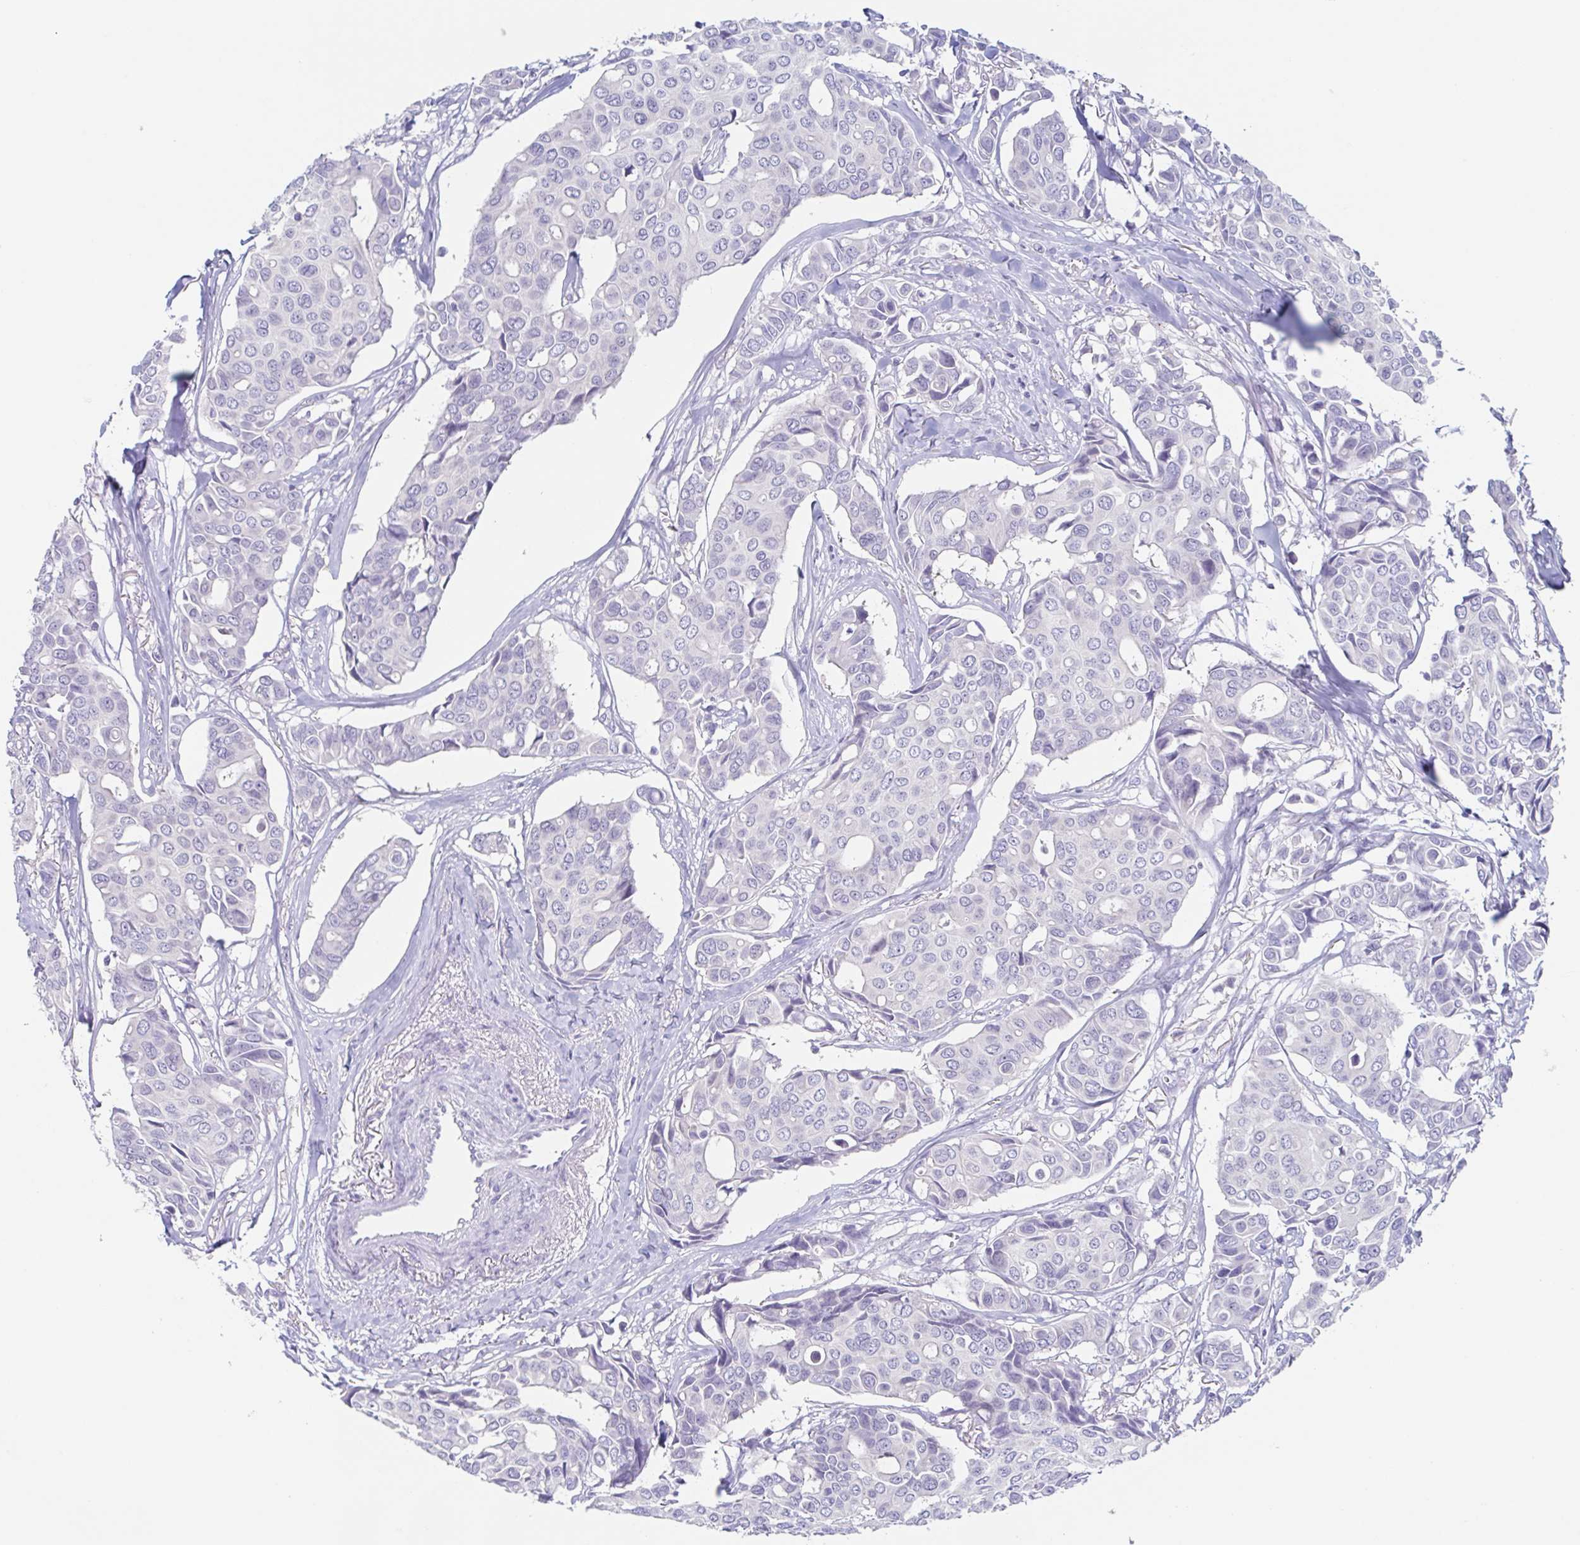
{"staining": {"intensity": "negative", "quantity": "none", "location": "none"}, "tissue": "breast cancer", "cell_type": "Tumor cells", "image_type": "cancer", "snomed": [{"axis": "morphology", "description": "Duct carcinoma"}, {"axis": "topography", "description": "Breast"}], "caption": "IHC of human infiltrating ductal carcinoma (breast) reveals no positivity in tumor cells.", "gene": "HTR2A", "patient": {"sex": "female", "age": 54}}